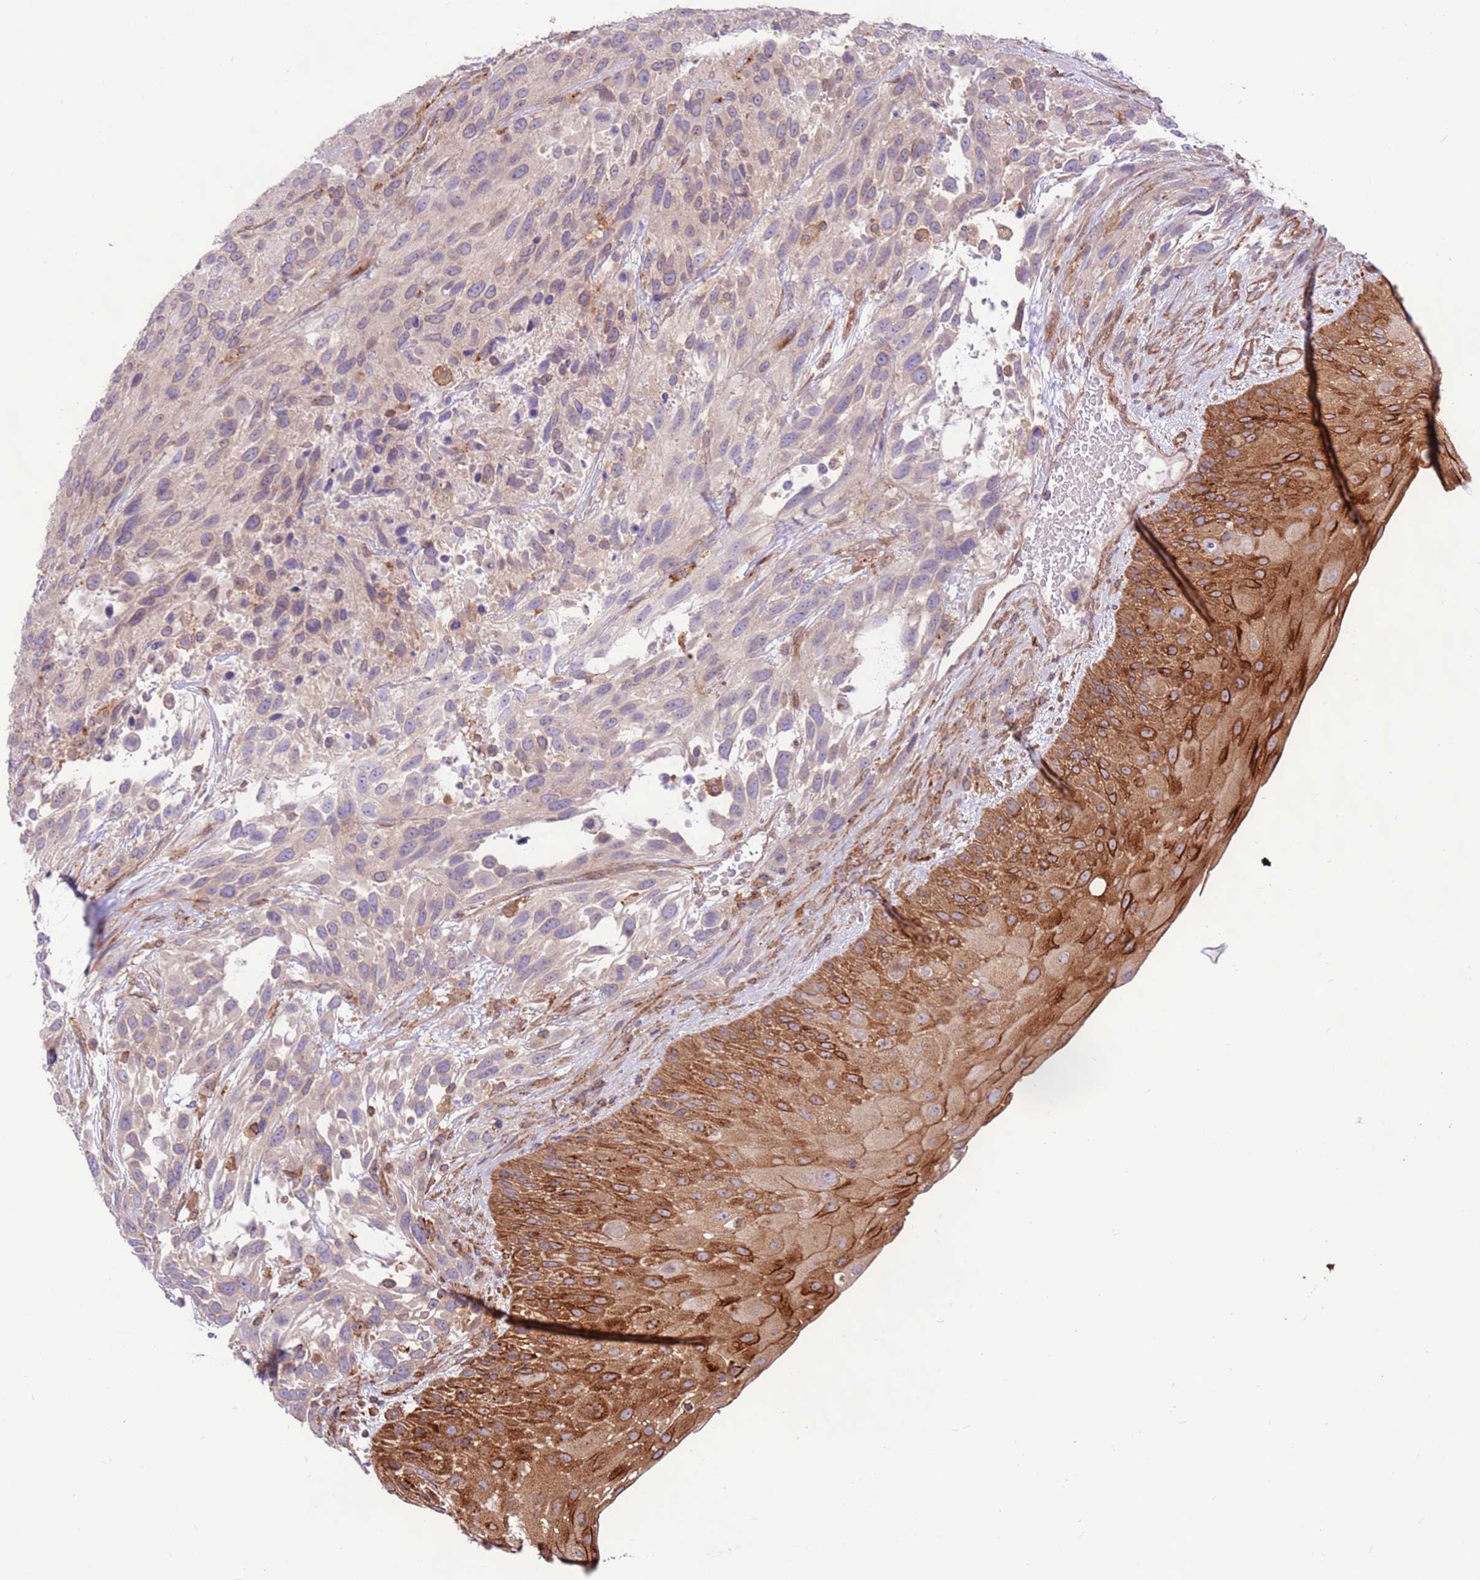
{"staining": {"intensity": "negative", "quantity": "none", "location": "none"}, "tissue": "urothelial cancer", "cell_type": "Tumor cells", "image_type": "cancer", "snomed": [{"axis": "morphology", "description": "Urothelial carcinoma, High grade"}, {"axis": "topography", "description": "Urinary bladder"}], "caption": "High magnification brightfield microscopy of urothelial carcinoma (high-grade) stained with DAB (brown) and counterstained with hematoxylin (blue): tumor cells show no significant staining.", "gene": "DDX19B", "patient": {"sex": "female", "age": 70}}